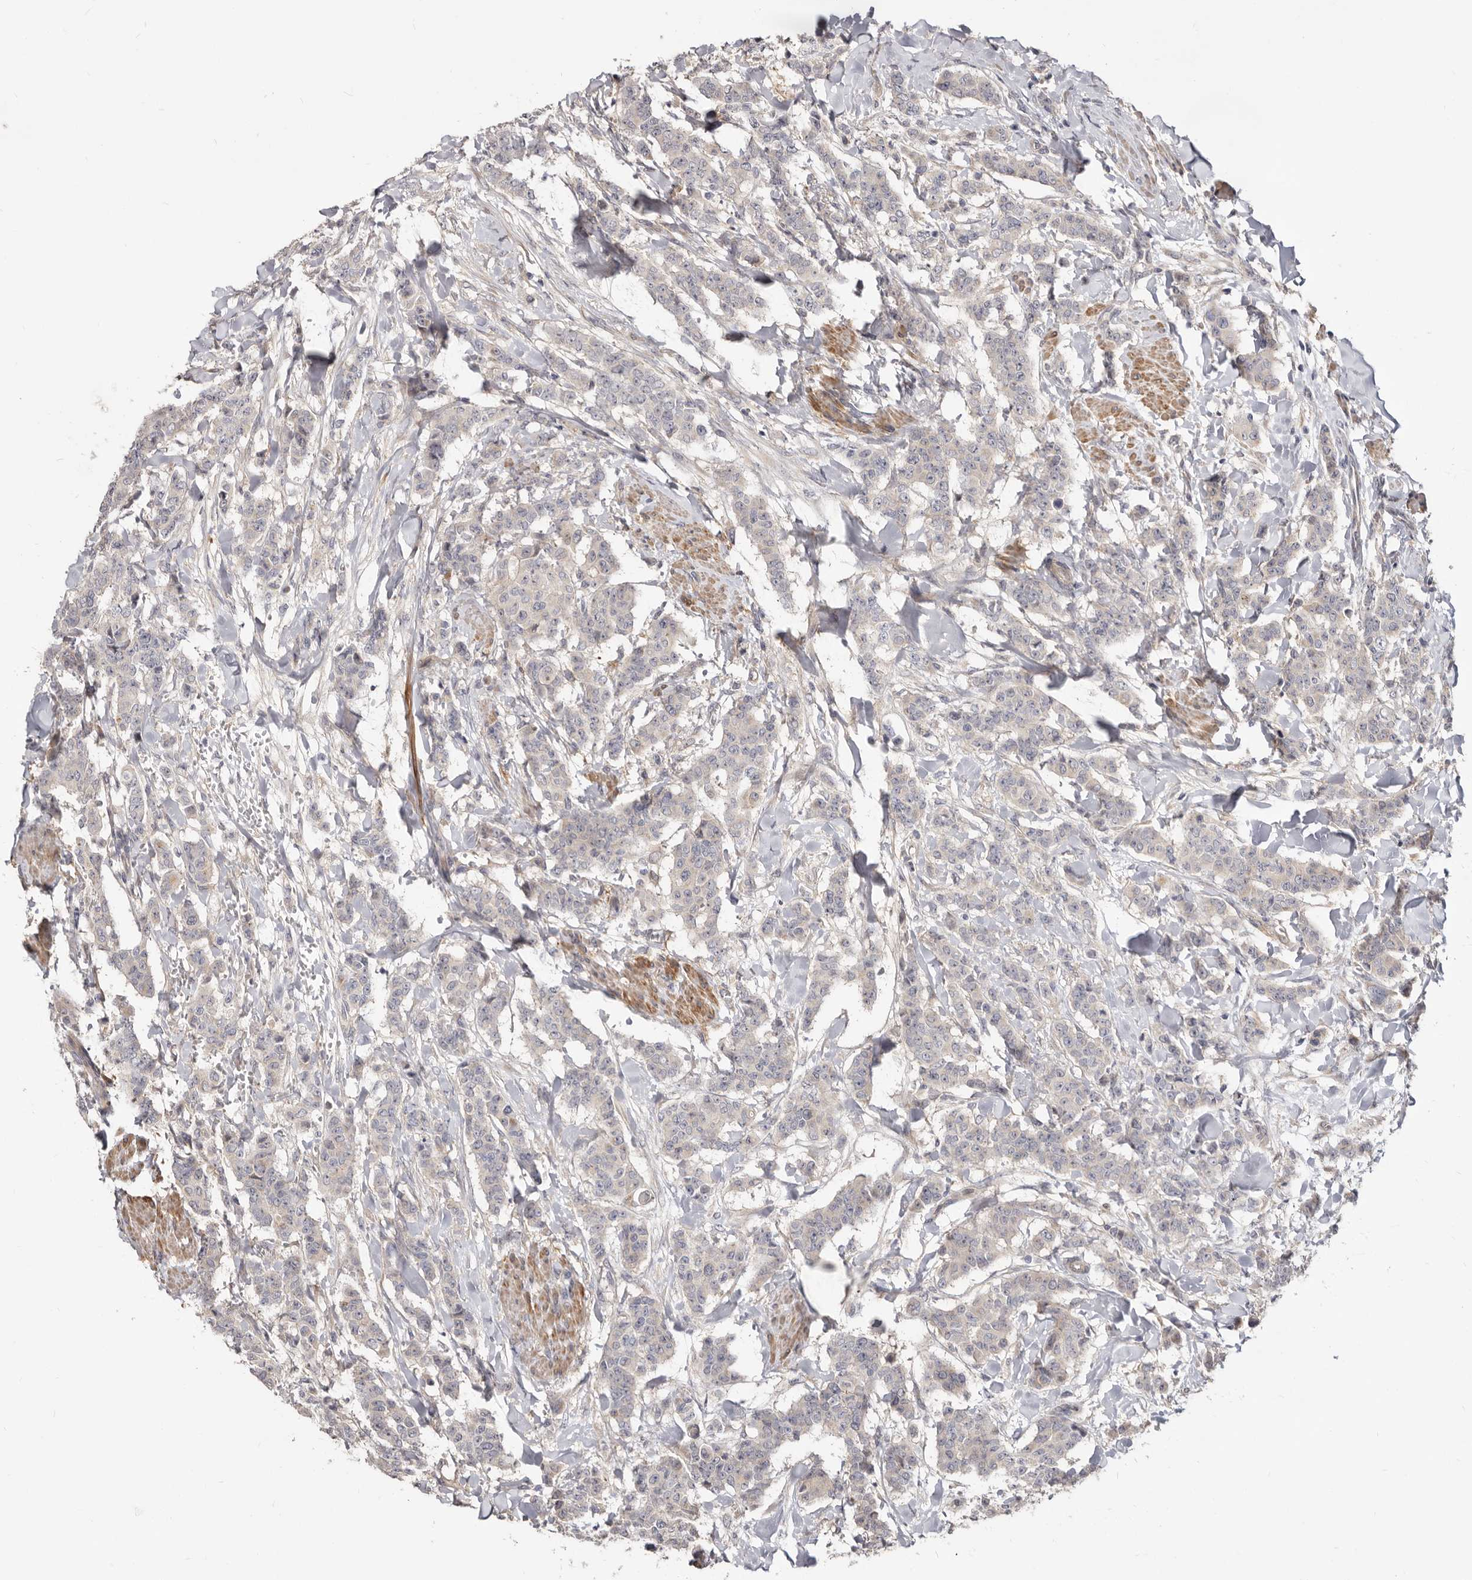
{"staining": {"intensity": "weak", "quantity": "<25%", "location": "cytoplasmic/membranous"}, "tissue": "breast cancer", "cell_type": "Tumor cells", "image_type": "cancer", "snomed": [{"axis": "morphology", "description": "Duct carcinoma"}, {"axis": "topography", "description": "Breast"}], "caption": "Tumor cells are negative for protein expression in human breast cancer (intraductal carcinoma).", "gene": "GPATCH4", "patient": {"sex": "female", "age": 40}}